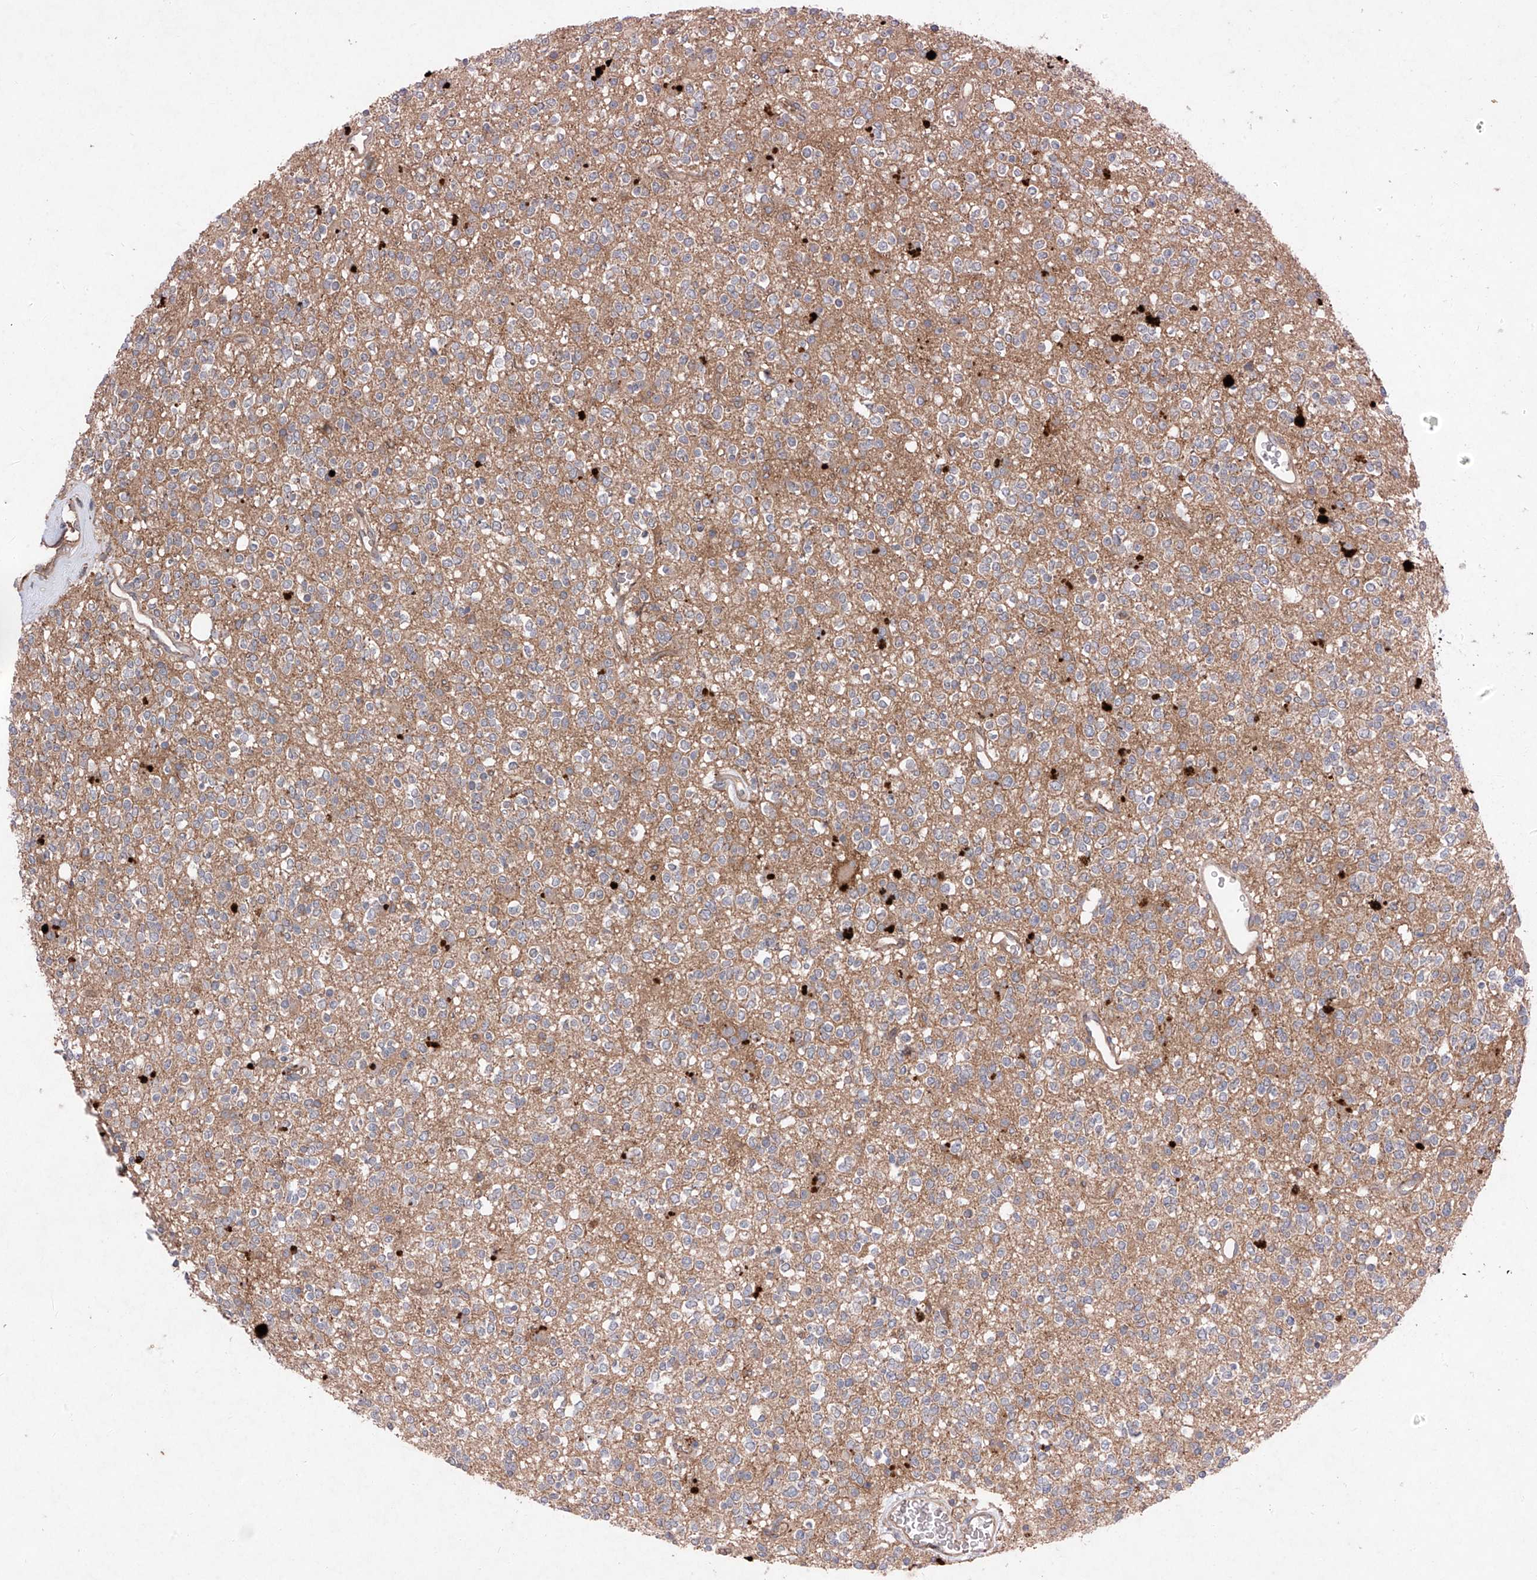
{"staining": {"intensity": "negative", "quantity": "none", "location": "none"}, "tissue": "glioma", "cell_type": "Tumor cells", "image_type": "cancer", "snomed": [{"axis": "morphology", "description": "Glioma, malignant, High grade"}, {"axis": "topography", "description": "Brain"}], "caption": "Histopathology image shows no significant protein positivity in tumor cells of malignant glioma (high-grade).", "gene": "FOXRED2", "patient": {"sex": "male", "age": 34}}